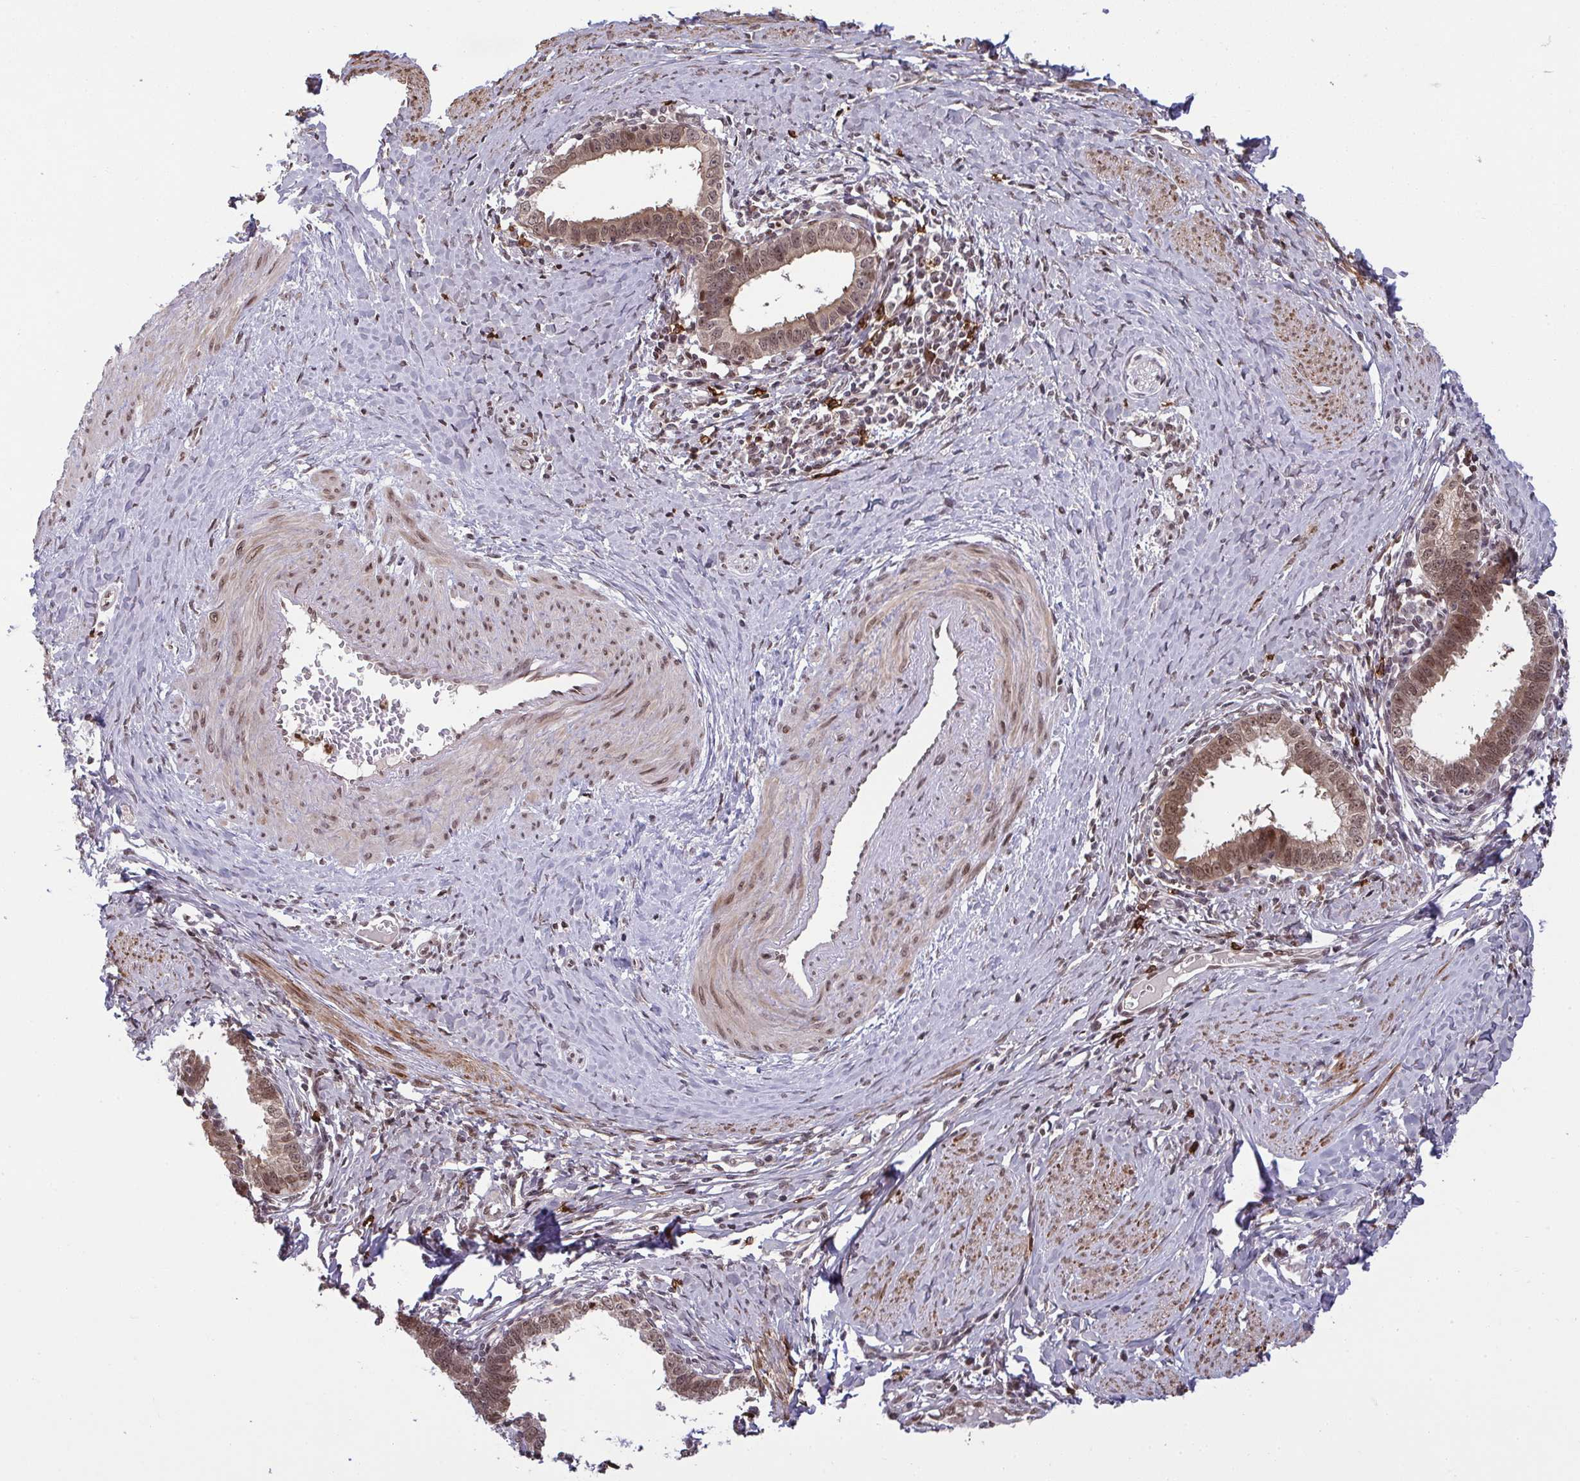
{"staining": {"intensity": "moderate", "quantity": ">75%", "location": "cytoplasmic/membranous,nuclear"}, "tissue": "cervical cancer", "cell_type": "Tumor cells", "image_type": "cancer", "snomed": [{"axis": "morphology", "description": "Adenocarcinoma, NOS"}, {"axis": "topography", "description": "Cervix"}], "caption": "Cervical cancer (adenocarcinoma) was stained to show a protein in brown. There is medium levels of moderate cytoplasmic/membranous and nuclear staining in about >75% of tumor cells.", "gene": "UXT", "patient": {"sex": "female", "age": 36}}